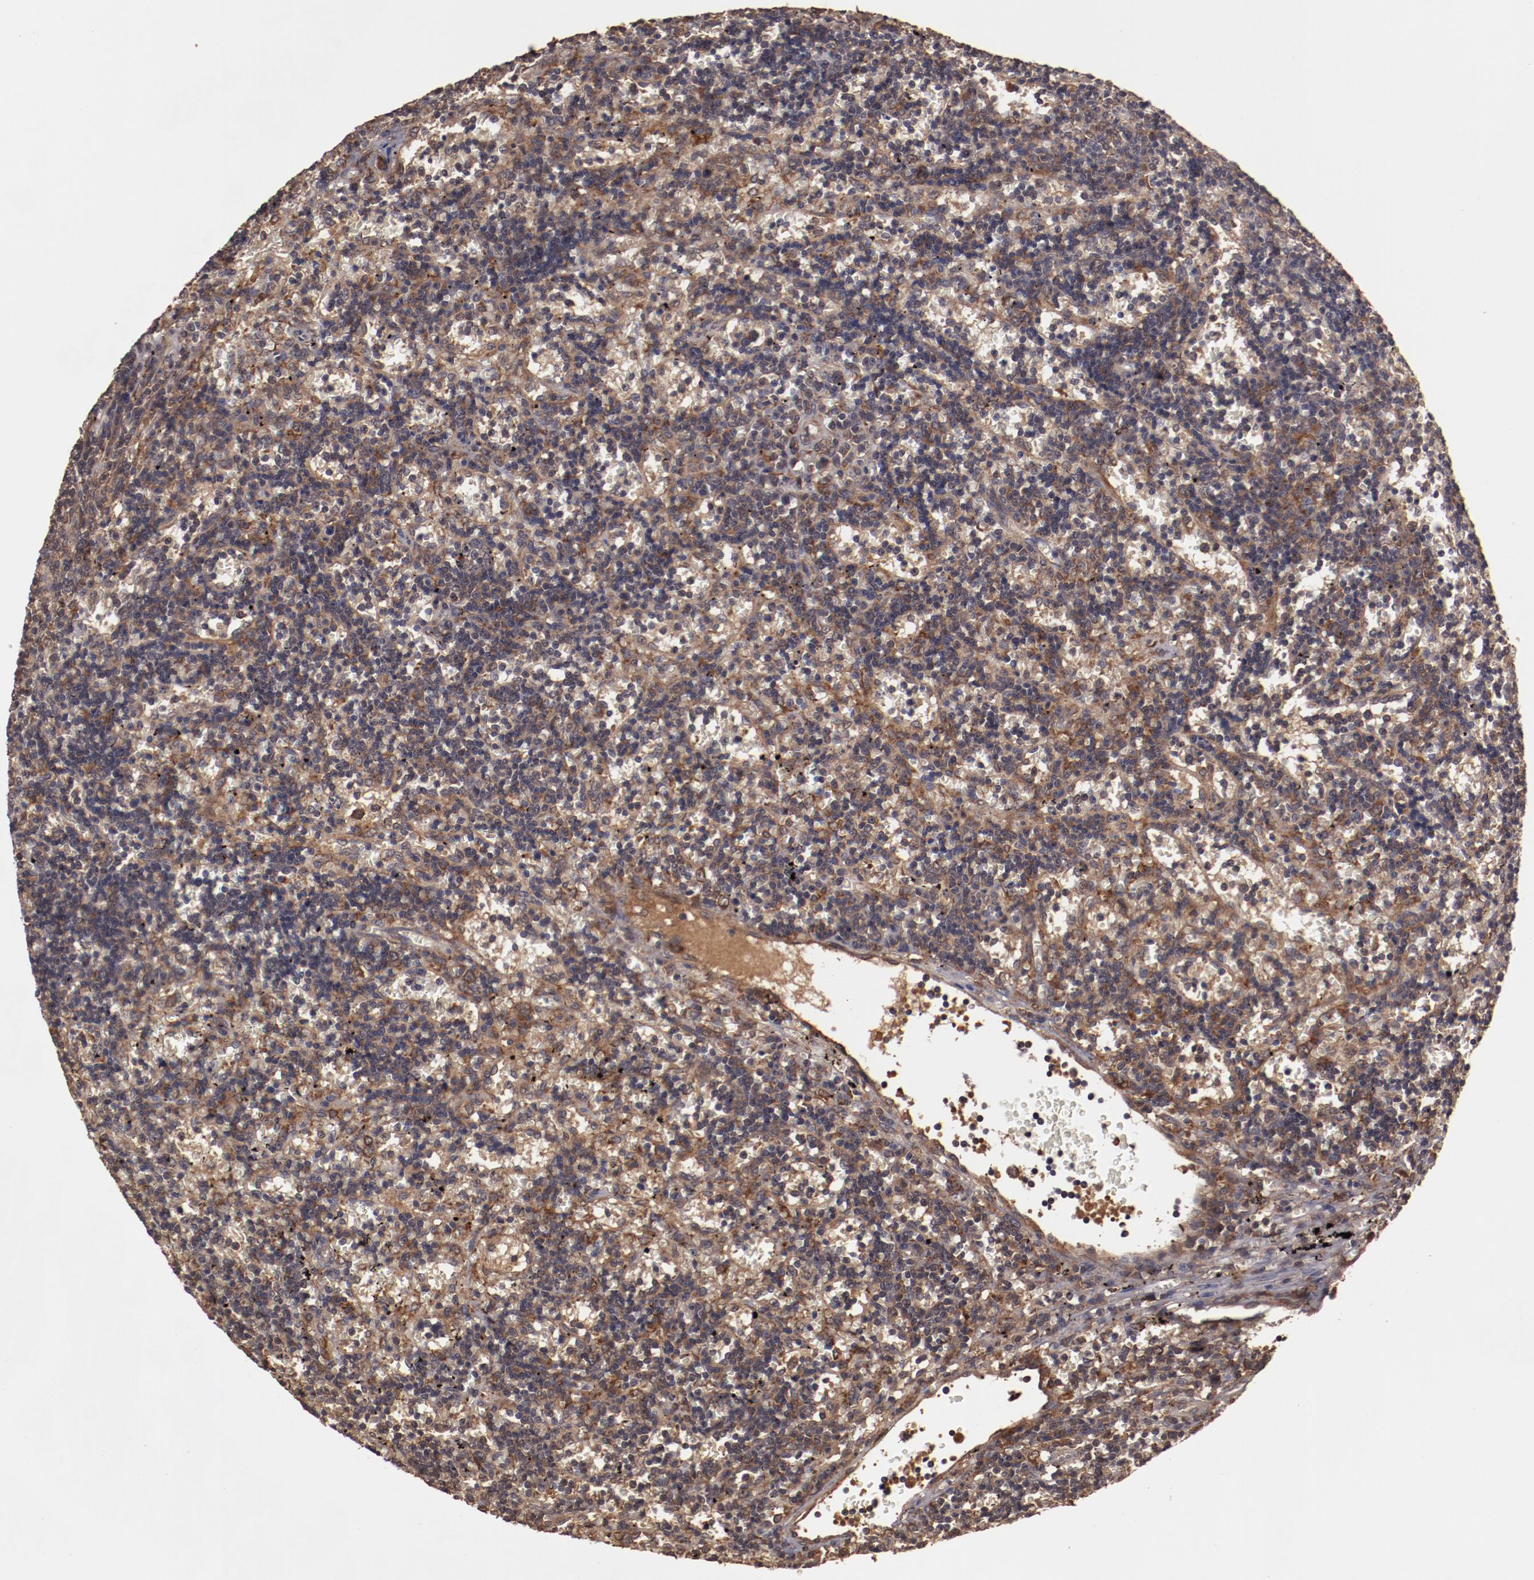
{"staining": {"intensity": "strong", "quantity": ">75%", "location": "cytoplasmic/membranous"}, "tissue": "lymphoma", "cell_type": "Tumor cells", "image_type": "cancer", "snomed": [{"axis": "morphology", "description": "Malignant lymphoma, non-Hodgkin's type, Low grade"}, {"axis": "topography", "description": "Spleen"}], "caption": "Lymphoma was stained to show a protein in brown. There is high levels of strong cytoplasmic/membranous positivity in approximately >75% of tumor cells.", "gene": "TXNDC16", "patient": {"sex": "male", "age": 60}}